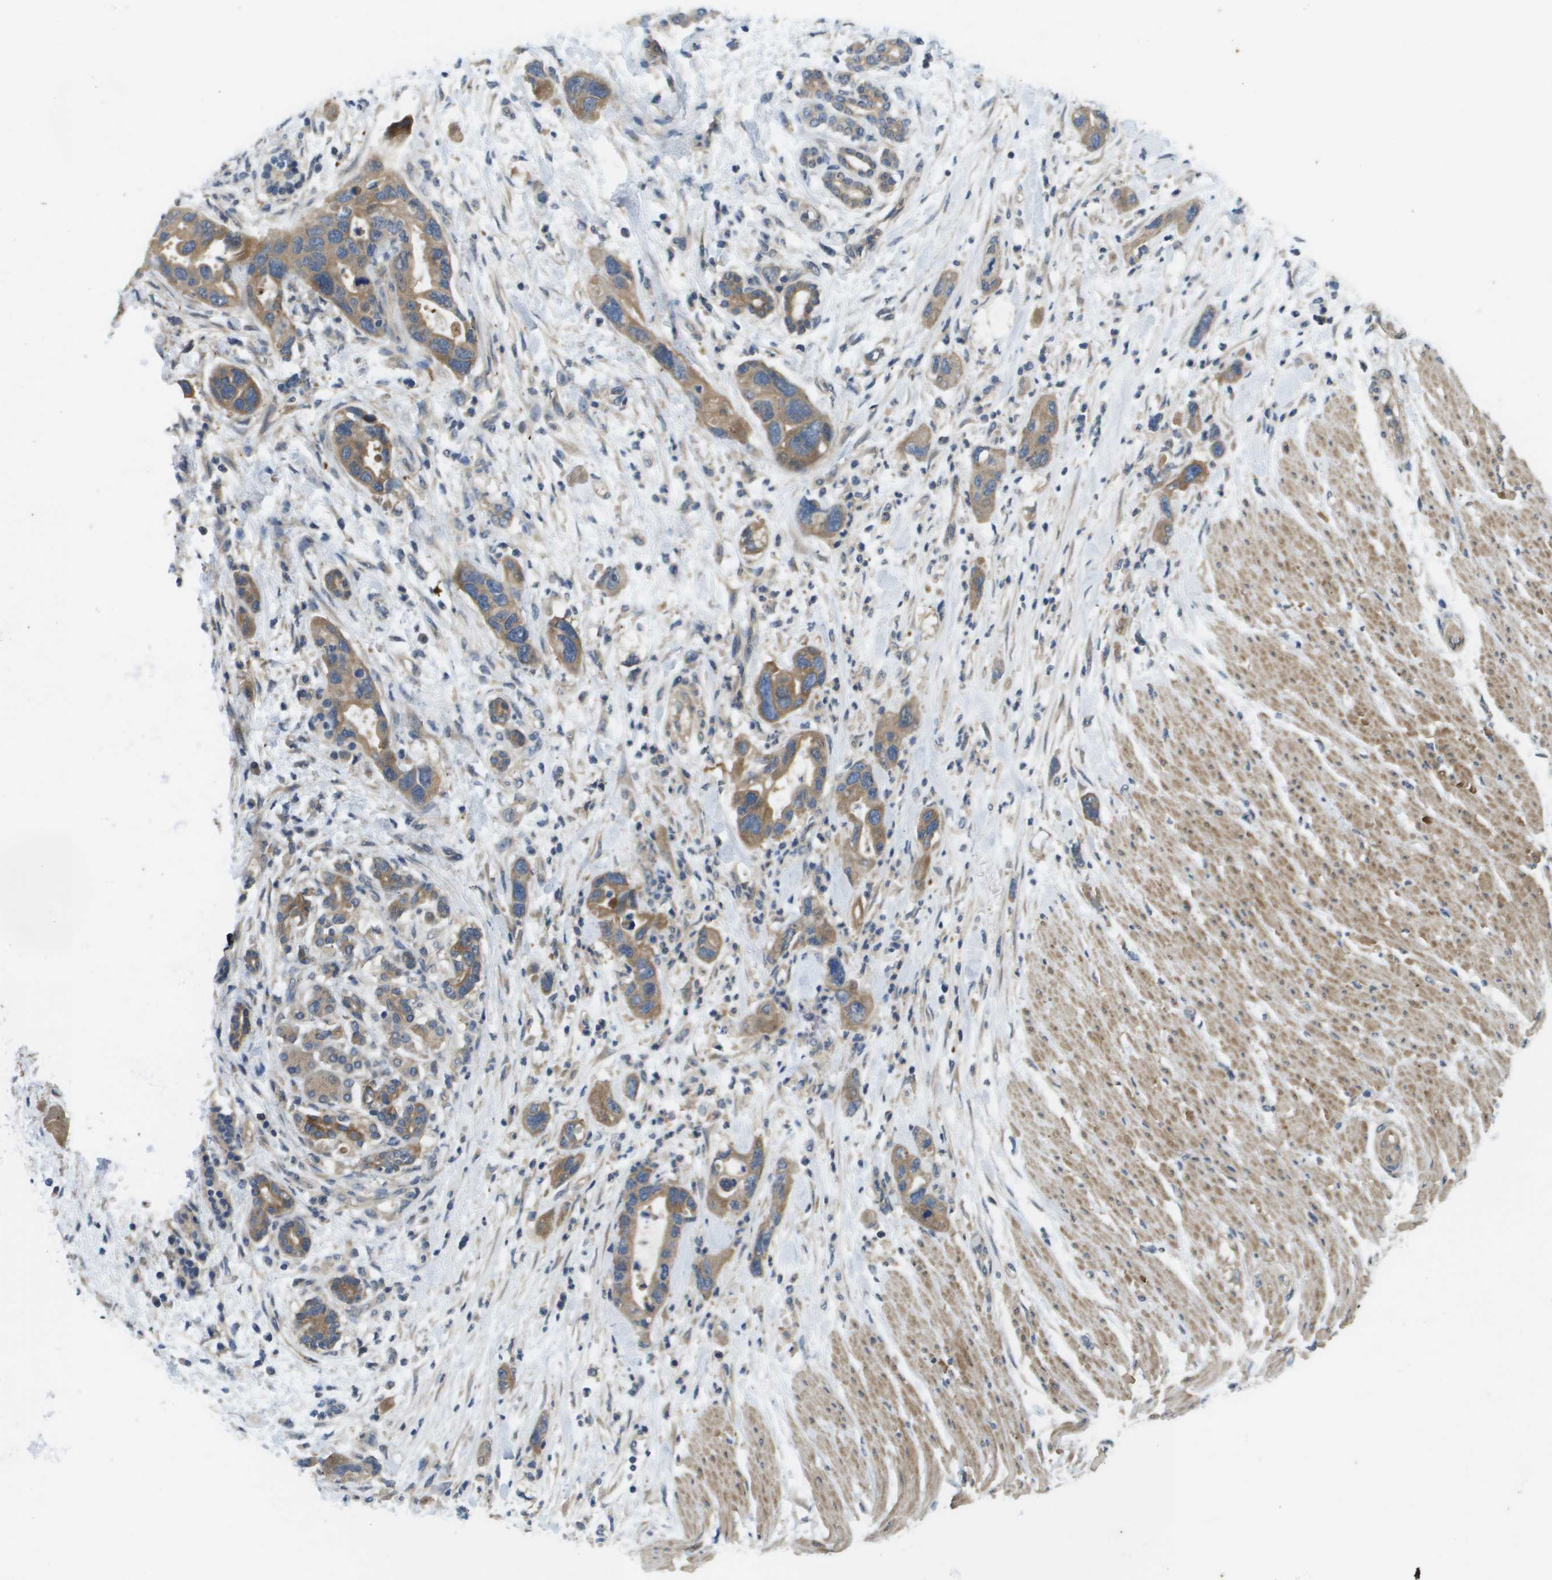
{"staining": {"intensity": "moderate", "quantity": ">75%", "location": "cytoplasmic/membranous"}, "tissue": "pancreatic cancer", "cell_type": "Tumor cells", "image_type": "cancer", "snomed": [{"axis": "morphology", "description": "Normal tissue, NOS"}, {"axis": "morphology", "description": "Adenocarcinoma, NOS"}, {"axis": "topography", "description": "Pancreas"}], "caption": "A micrograph of adenocarcinoma (pancreatic) stained for a protein displays moderate cytoplasmic/membranous brown staining in tumor cells. (brown staining indicates protein expression, while blue staining denotes nuclei).", "gene": "KRT23", "patient": {"sex": "female", "age": 71}}